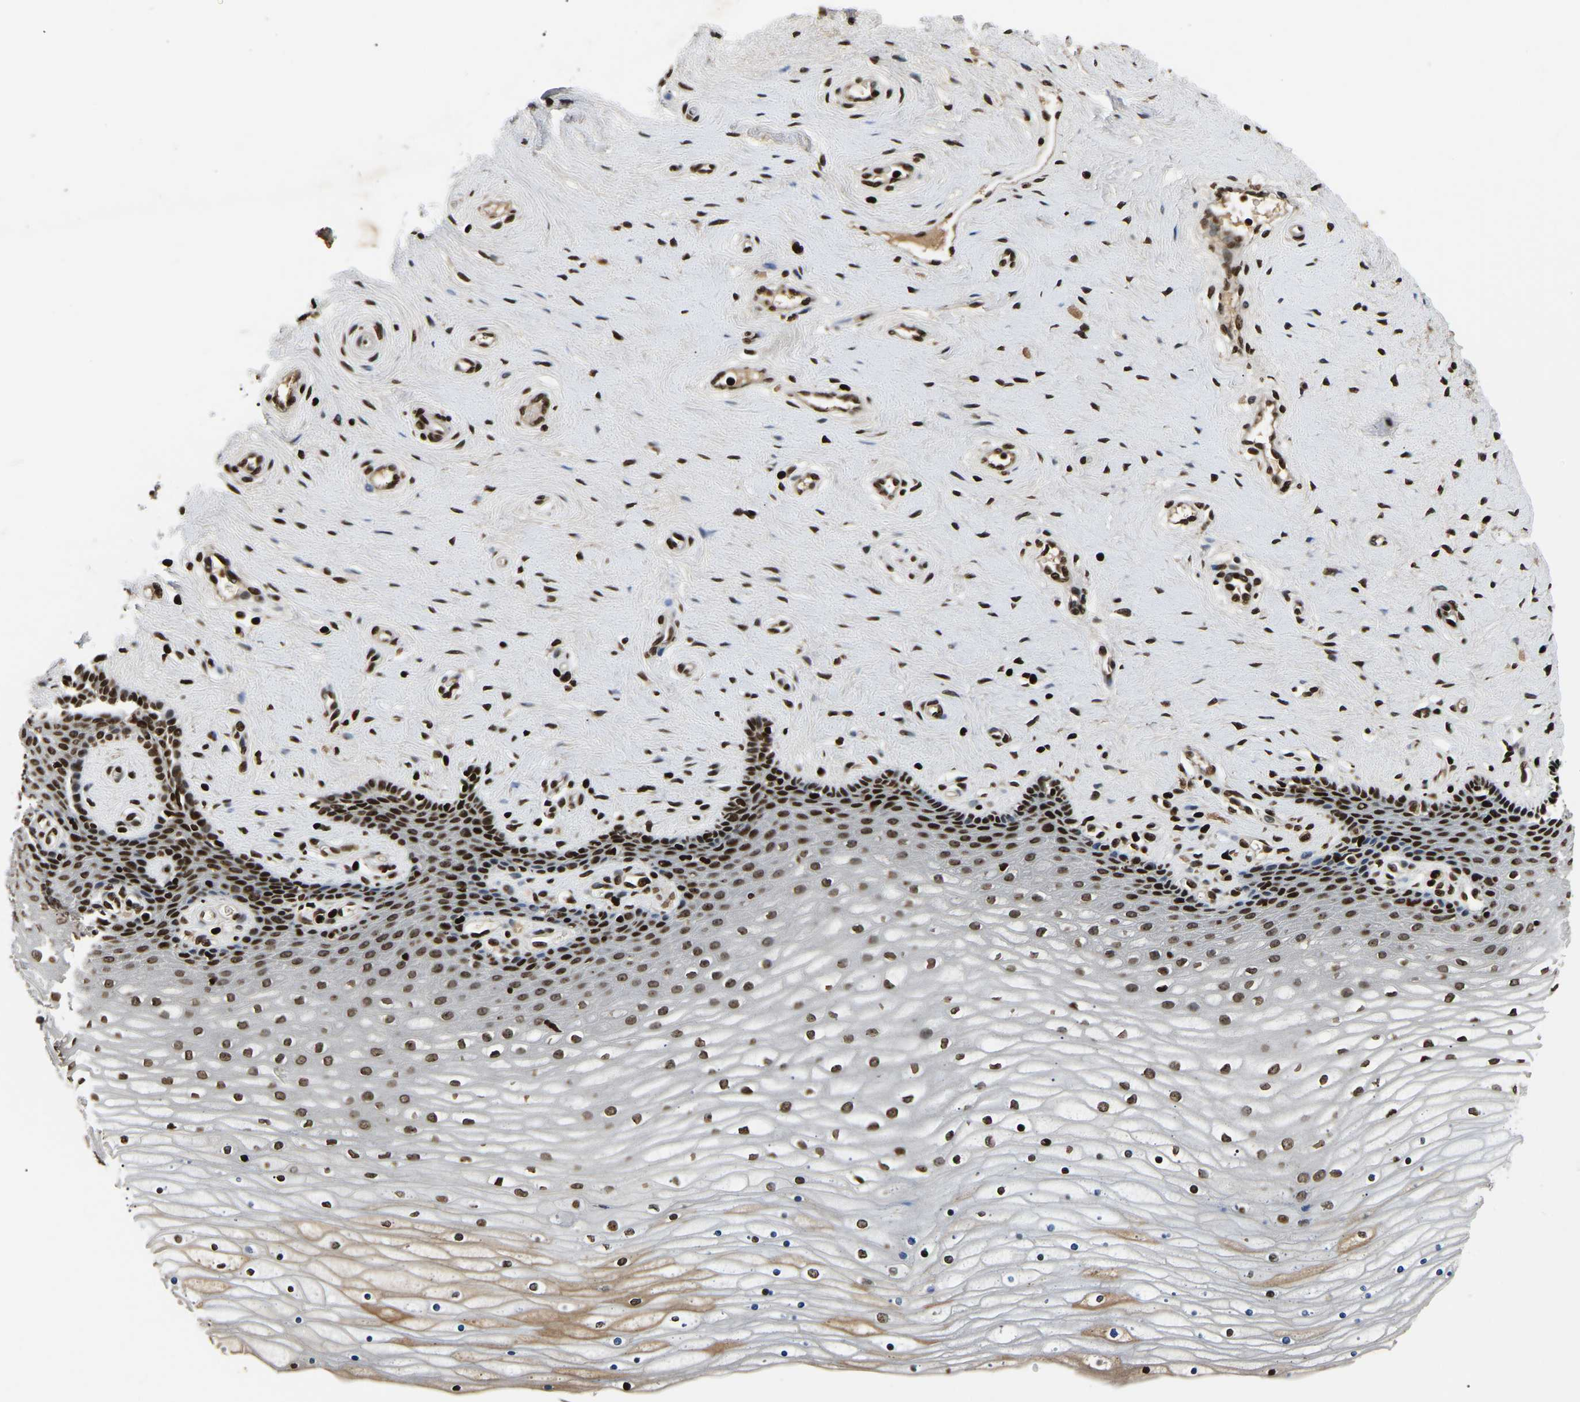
{"staining": {"intensity": "strong", "quantity": ">75%", "location": "nuclear"}, "tissue": "cervix", "cell_type": "Squamous epithelial cells", "image_type": "normal", "snomed": [{"axis": "morphology", "description": "Normal tissue, NOS"}, {"axis": "topography", "description": "Cervix"}], "caption": "Immunohistochemical staining of benign cervix shows >75% levels of strong nuclear protein positivity in about >75% of squamous epithelial cells.", "gene": "LRRC61", "patient": {"sex": "female", "age": 39}}